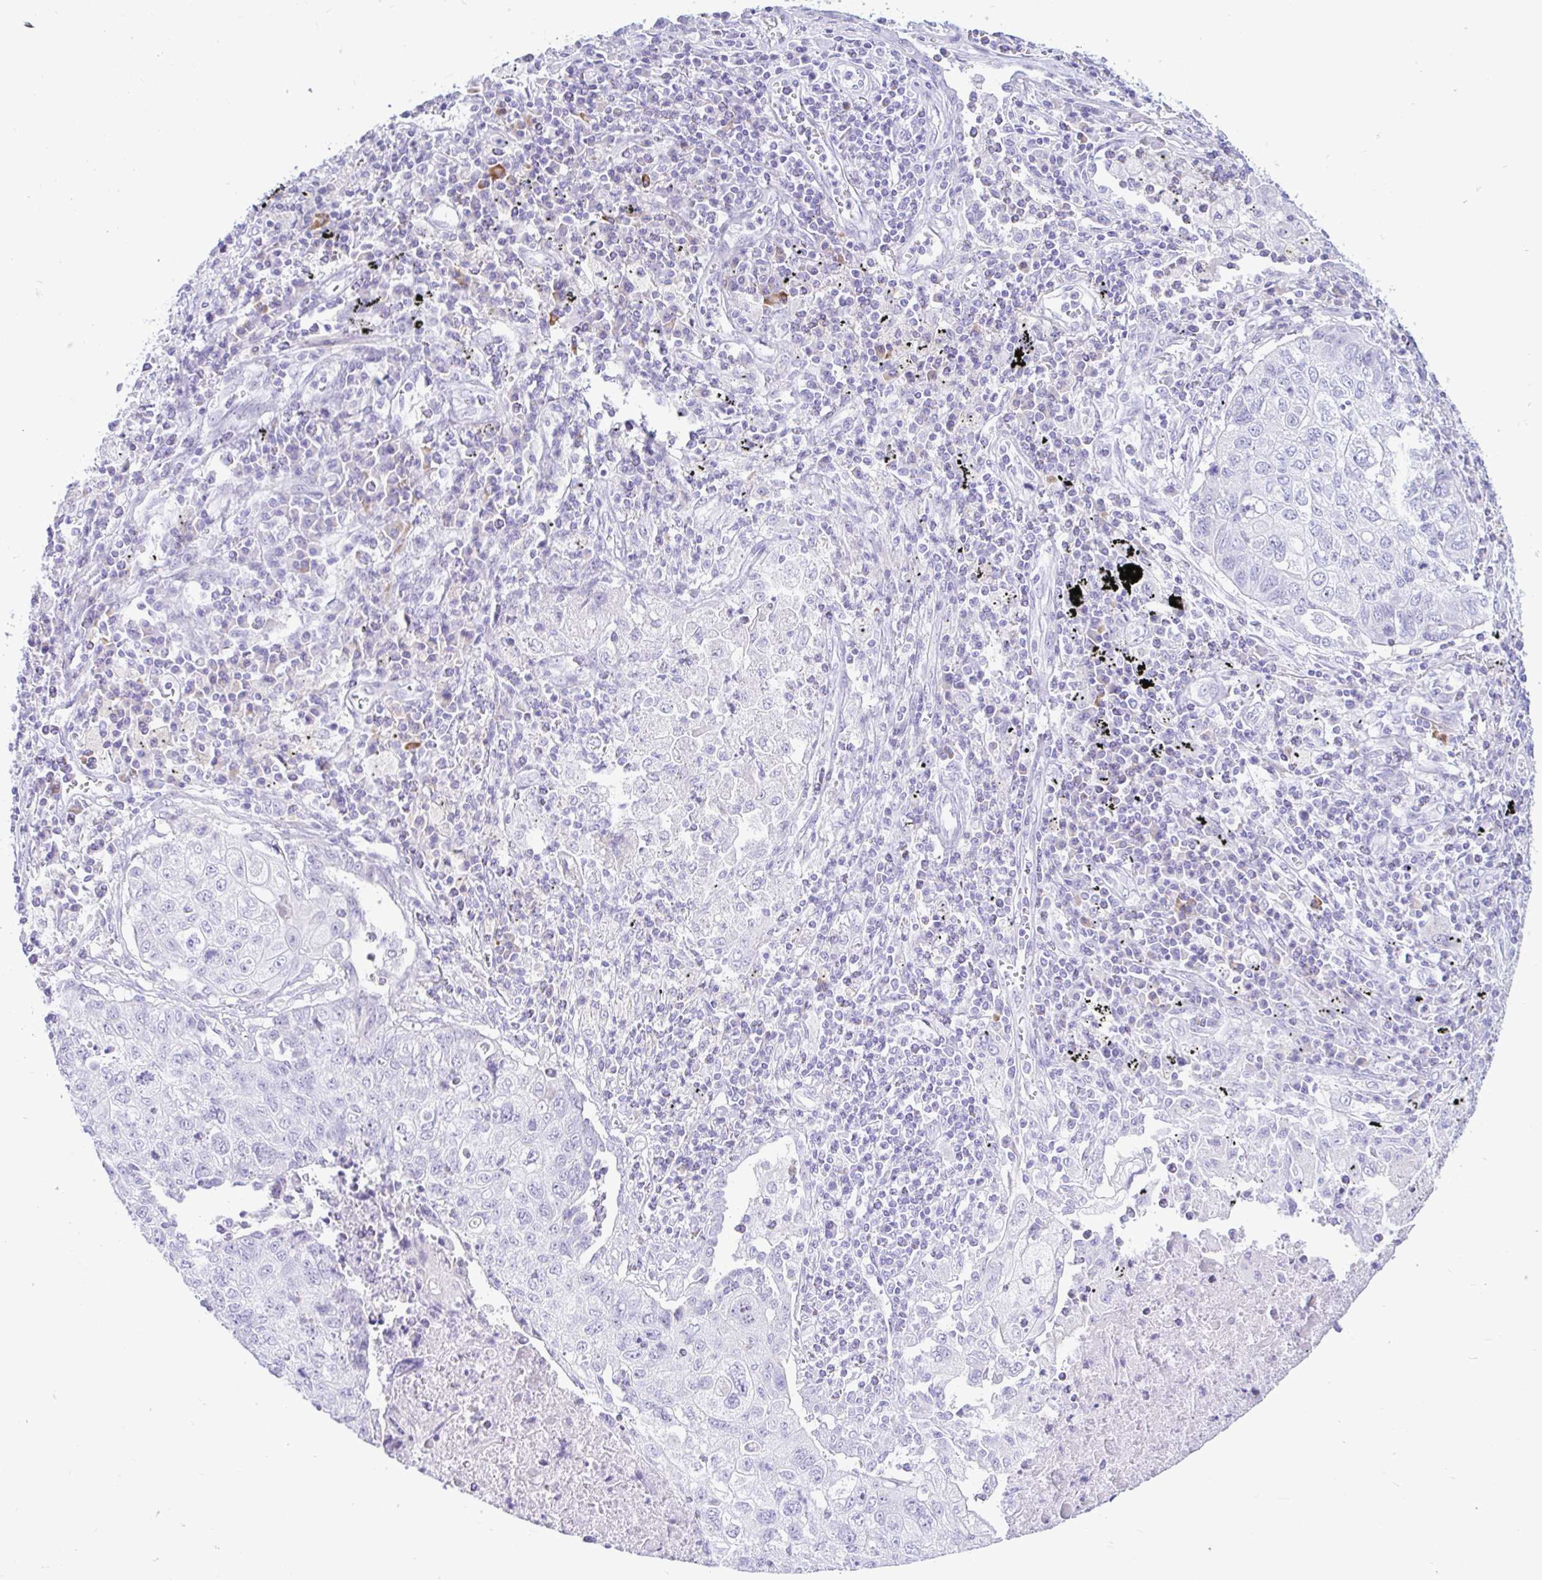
{"staining": {"intensity": "negative", "quantity": "none", "location": "none"}, "tissue": "lung cancer", "cell_type": "Tumor cells", "image_type": "cancer", "snomed": [{"axis": "morphology", "description": "Normal morphology"}, {"axis": "morphology", "description": "Aneuploidy"}, {"axis": "morphology", "description": "Squamous cell carcinoma, NOS"}, {"axis": "topography", "description": "Lymph node"}, {"axis": "topography", "description": "Lung"}], "caption": "Immunohistochemistry photomicrograph of lung cancer (squamous cell carcinoma) stained for a protein (brown), which reveals no expression in tumor cells.", "gene": "BEST1", "patient": {"sex": "female", "age": 76}}